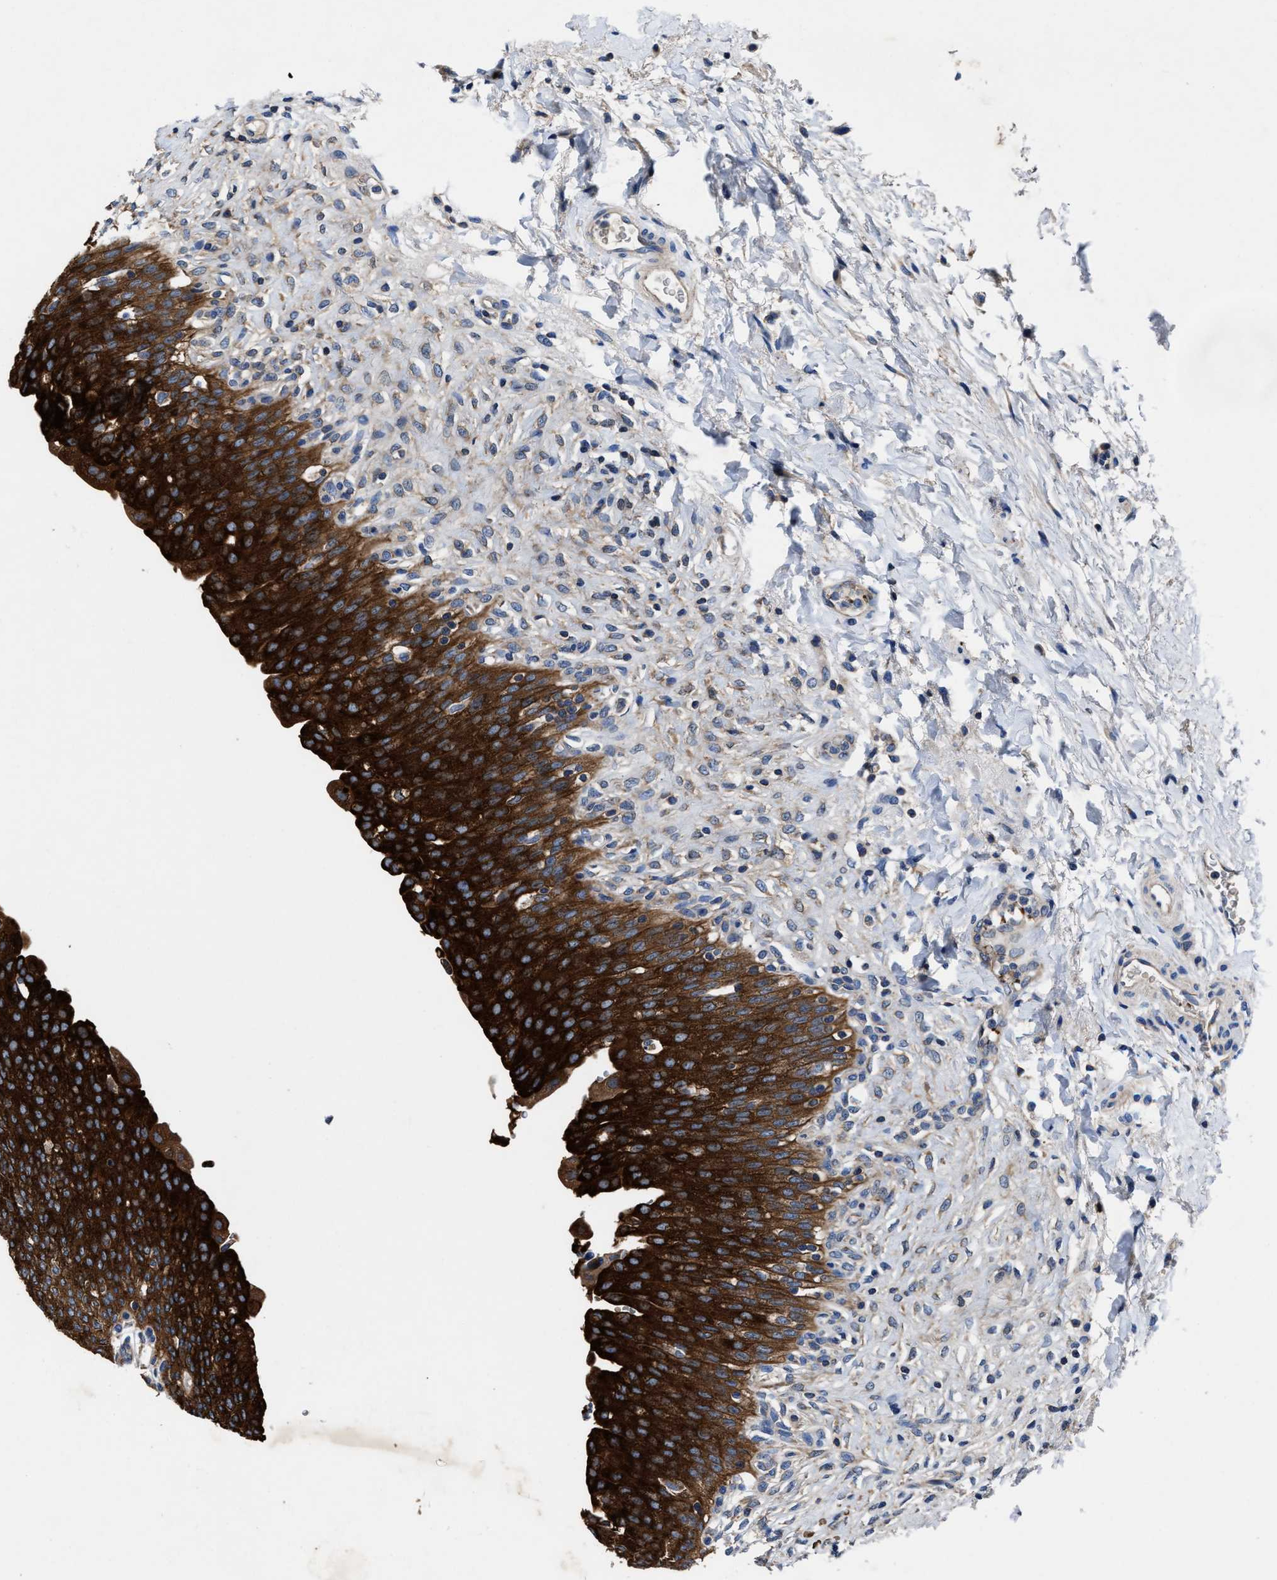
{"staining": {"intensity": "strong", "quantity": ">75%", "location": "cytoplasmic/membranous"}, "tissue": "urinary bladder", "cell_type": "Urothelial cells", "image_type": "normal", "snomed": [{"axis": "morphology", "description": "Urothelial carcinoma, High grade"}, {"axis": "topography", "description": "Urinary bladder"}], "caption": "Protein positivity by IHC displays strong cytoplasmic/membranous positivity in approximately >75% of urothelial cells in normal urinary bladder. The protein is shown in brown color, while the nuclei are stained blue.", "gene": "PHLPP1", "patient": {"sex": "male", "age": 46}}